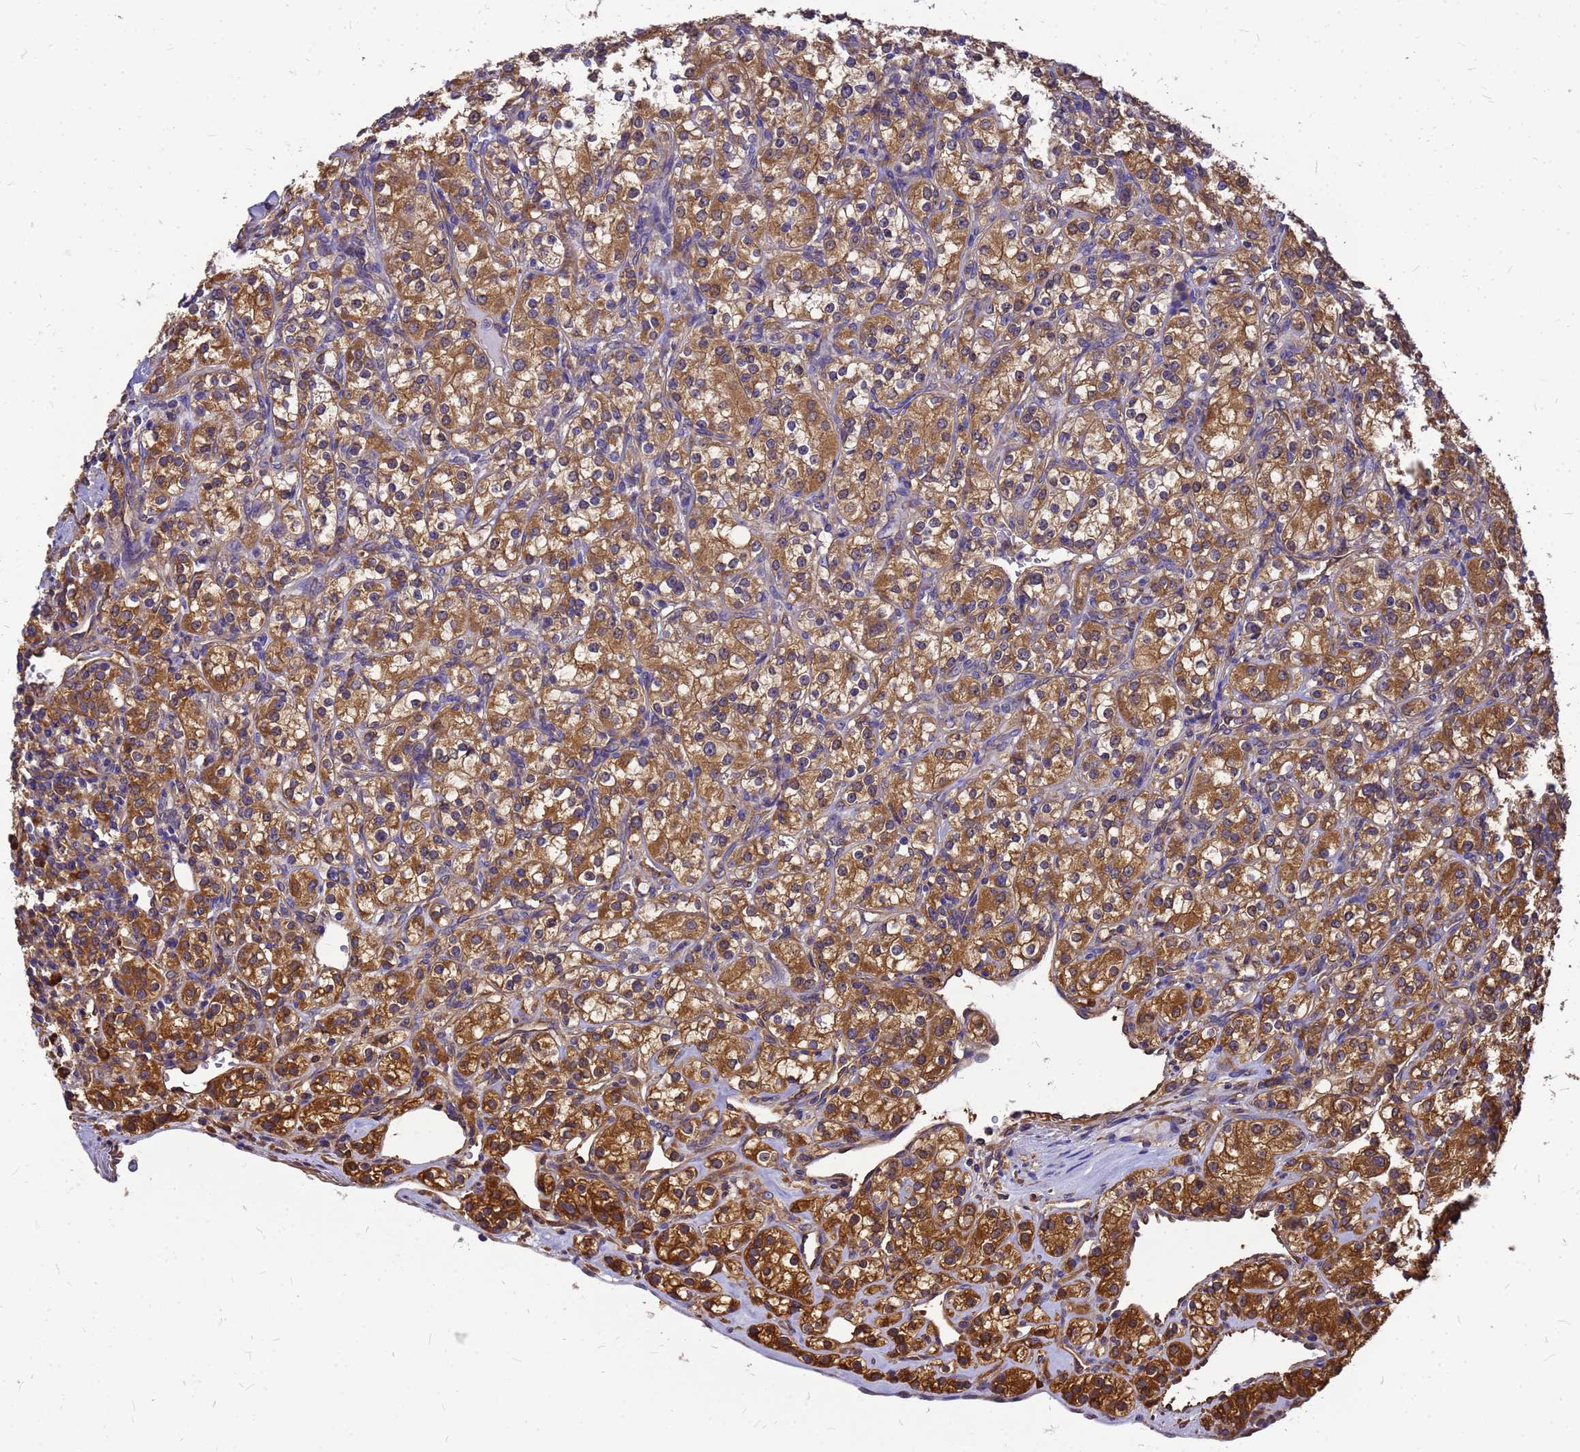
{"staining": {"intensity": "moderate", "quantity": ">75%", "location": "cytoplasmic/membranous"}, "tissue": "renal cancer", "cell_type": "Tumor cells", "image_type": "cancer", "snomed": [{"axis": "morphology", "description": "Adenocarcinoma, NOS"}, {"axis": "topography", "description": "Kidney"}], "caption": "Renal adenocarcinoma was stained to show a protein in brown. There is medium levels of moderate cytoplasmic/membranous positivity in approximately >75% of tumor cells. (IHC, brightfield microscopy, high magnification).", "gene": "GID4", "patient": {"sex": "male", "age": 77}}